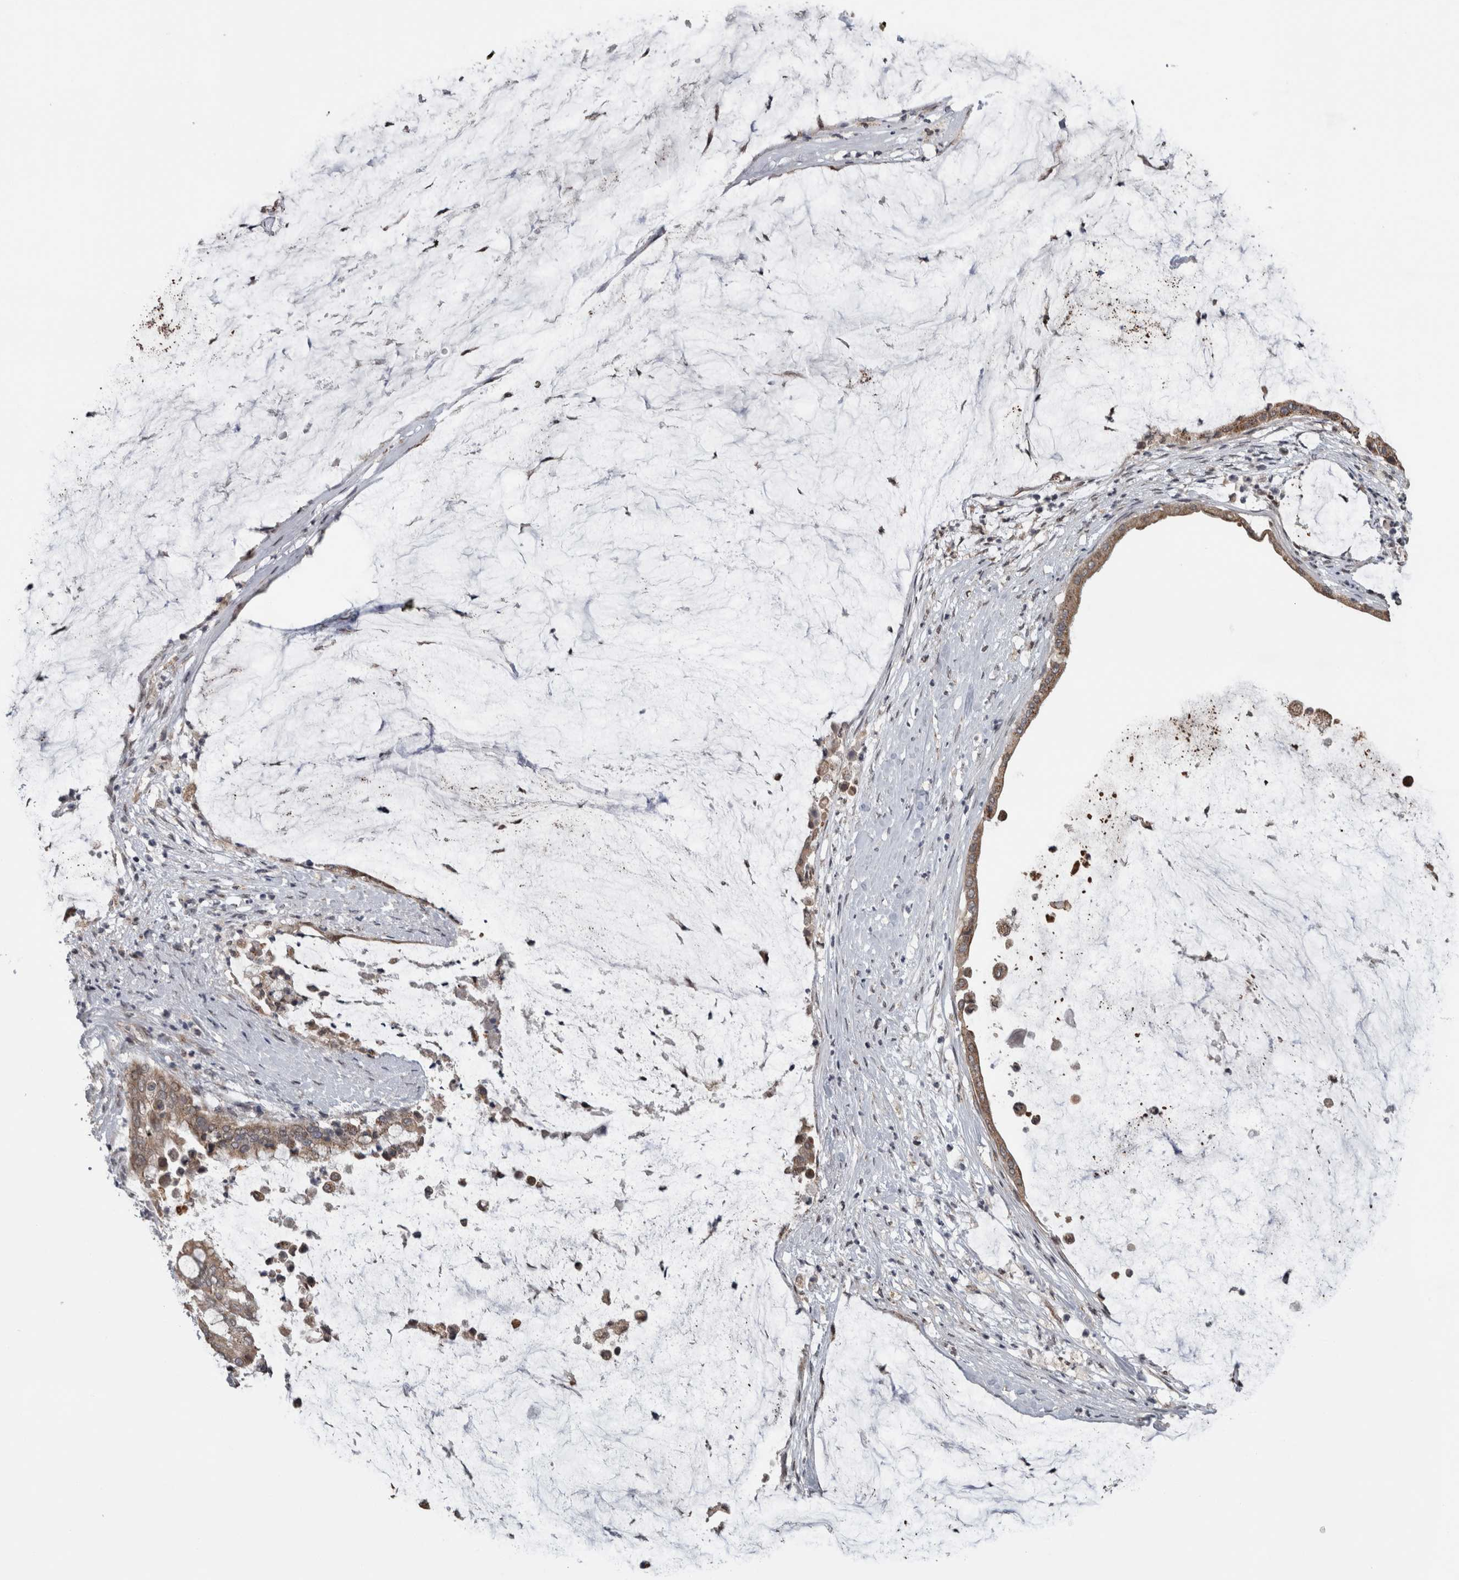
{"staining": {"intensity": "moderate", "quantity": ">75%", "location": "cytoplasmic/membranous"}, "tissue": "pancreatic cancer", "cell_type": "Tumor cells", "image_type": "cancer", "snomed": [{"axis": "morphology", "description": "Adenocarcinoma, NOS"}, {"axis": "topography", "description": "Pancreas"}], "caption": "The immunohistochemical stain highlights moderate cytoplasmic/membranous expression in tumor cells of adenocarcinoma (pancreatic) tissue. (IHC, brightfield microscopy, high magnification).", "gene": "OR2K2", "patient": {"sex": "male", "age": 41}}